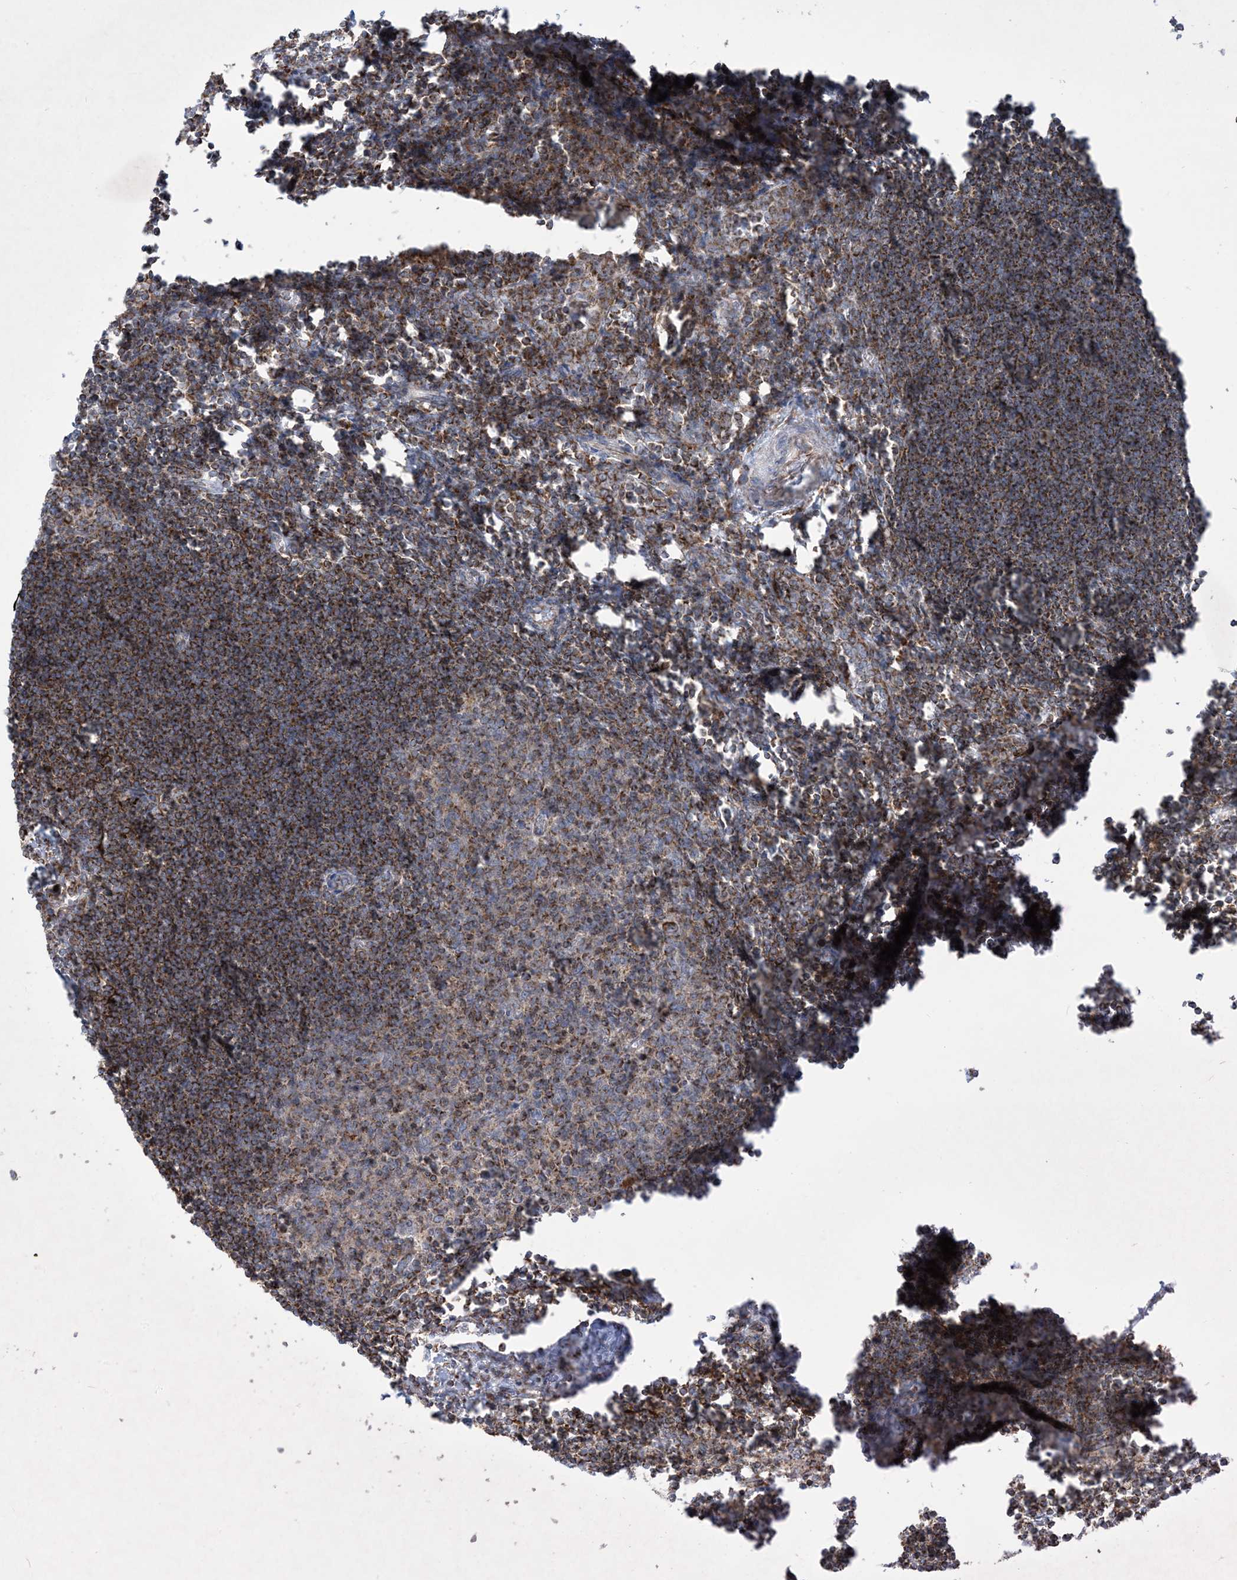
{"staining": {"intensity": "strong", "quantity": "25%-75%", "location": "cytoplasmic/membranous"}, "tissue": "lymph node", "cell_type": "Germinal center cells", "image_type": "normal", "snomed": [{"axis": "morphology", "description": "Normal tissue, NOS"}, {"axis": "morphology", "description": "Malignant melanoma, Metastatic site"}, {"axis": "topography", "description": "Lymph node"}], "caption": "Protein expression analysis of normal human lymph node reveals strong cytoplasmic/membranous expression in approximately 25%-75% of germinal center cells. The staining was performed using DAB, with brown indicating positive protein expression. Nuclei are stained blue with hematoxylin.", "gene": "BEND4", "patient": {"sex": "male", "age": 41}}